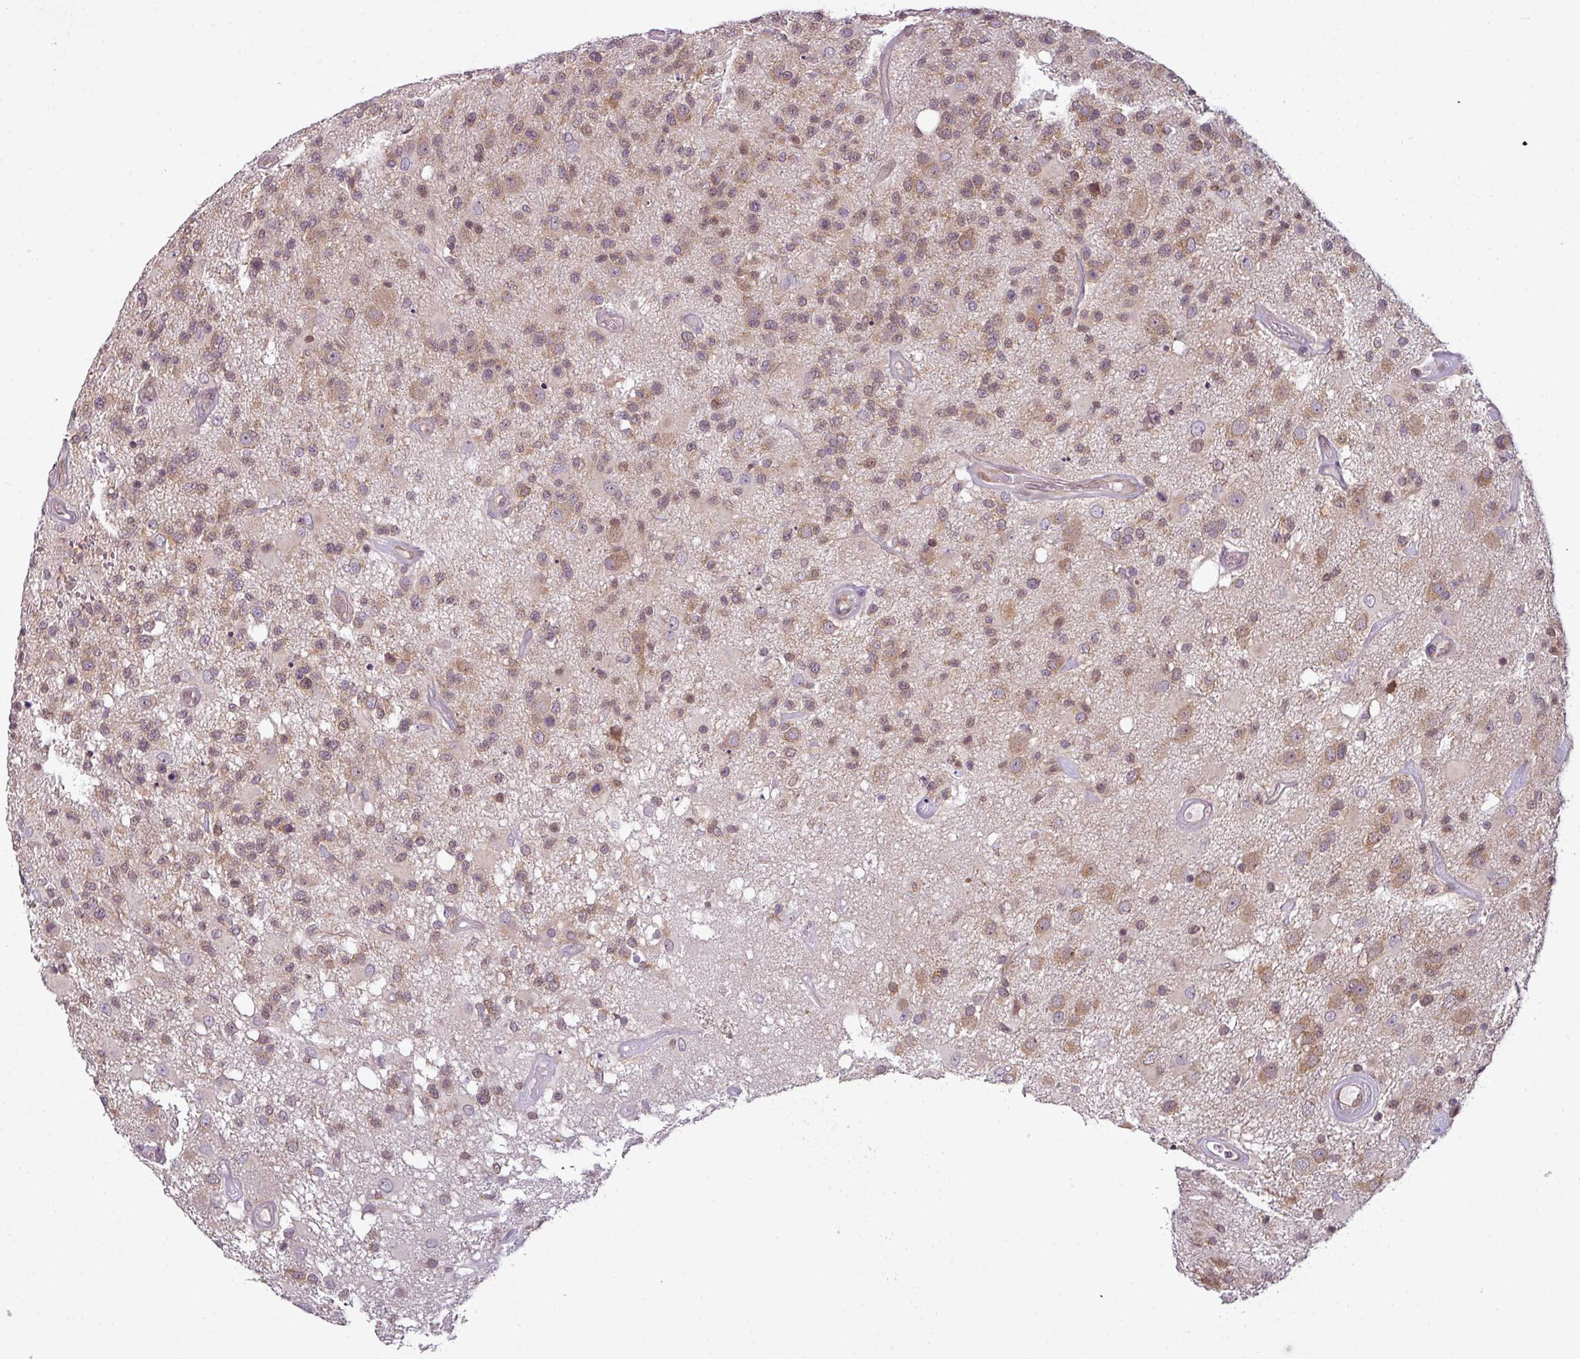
{"staining": {"intensity": "weak", "quantity": ">75%", "location": "cytoplasmic/membranous,nuclear"}, "tissue": "glioma", "cell_type": "Tumor cells", "image_type": "cancer", "snomed": [{"axis": "morphology", "description": "Glioma, malignant, High grade"}, {"axis": "morphology", "description": "Glioblastoma, NOS"}, {"axis": "topography", "description": "Brain"}], "caption": "IHC micrograph of neoplastic tissue: human glioblastoma stained using immunohistochemistry demonstrates low levels of weak protein expression localized specifically in the cytoplasmic/membranous and nuclear of tumor cells, appearing as a cytoplasmic/membranous and nuclear brown color.", "gene": "DERPC", "patient": {"sex": "male", "age": 60}}